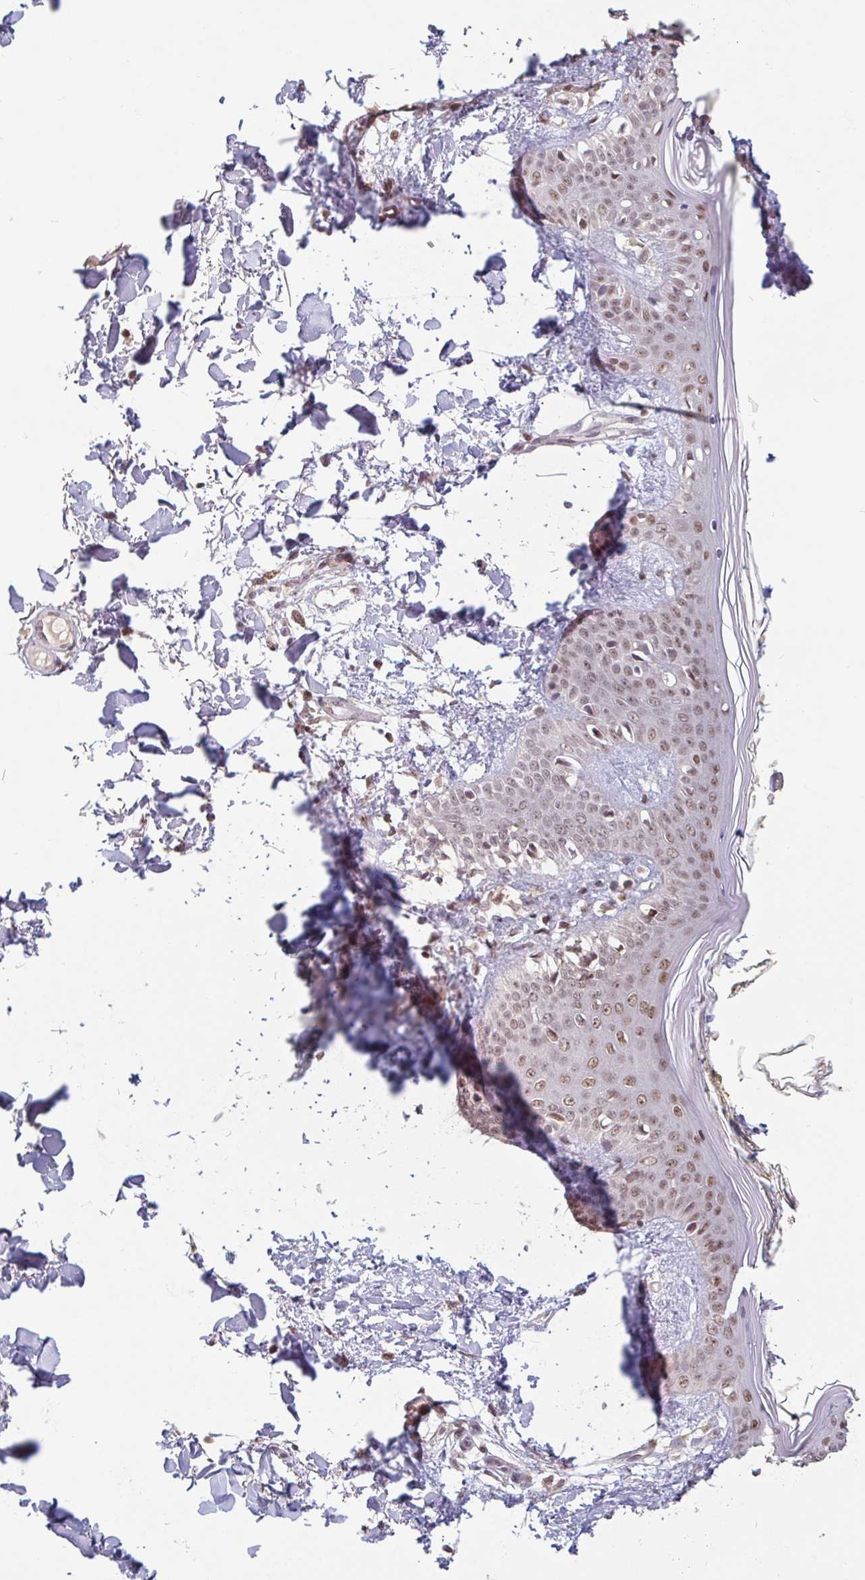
{"staining": {"intensity": "moderate", "quantity": ">75%", "location": "nuclear"}, "tissue": "skin", "cell_type": "Fibroblasts", "image_type": "normal", "snomed": [{"axis": "morphology", "description": "Normal tissue, NOS"}, {"axis": "topography", "description": "Skin"}], "caption": "This photomicrograph demonstrates immunohistochemistry staining of normal skin, with medium moderate nuclear staining in approximately >75% of fibroblasts.", "gene": "DR1", "patient": {"sex": "female", "age": 34}}